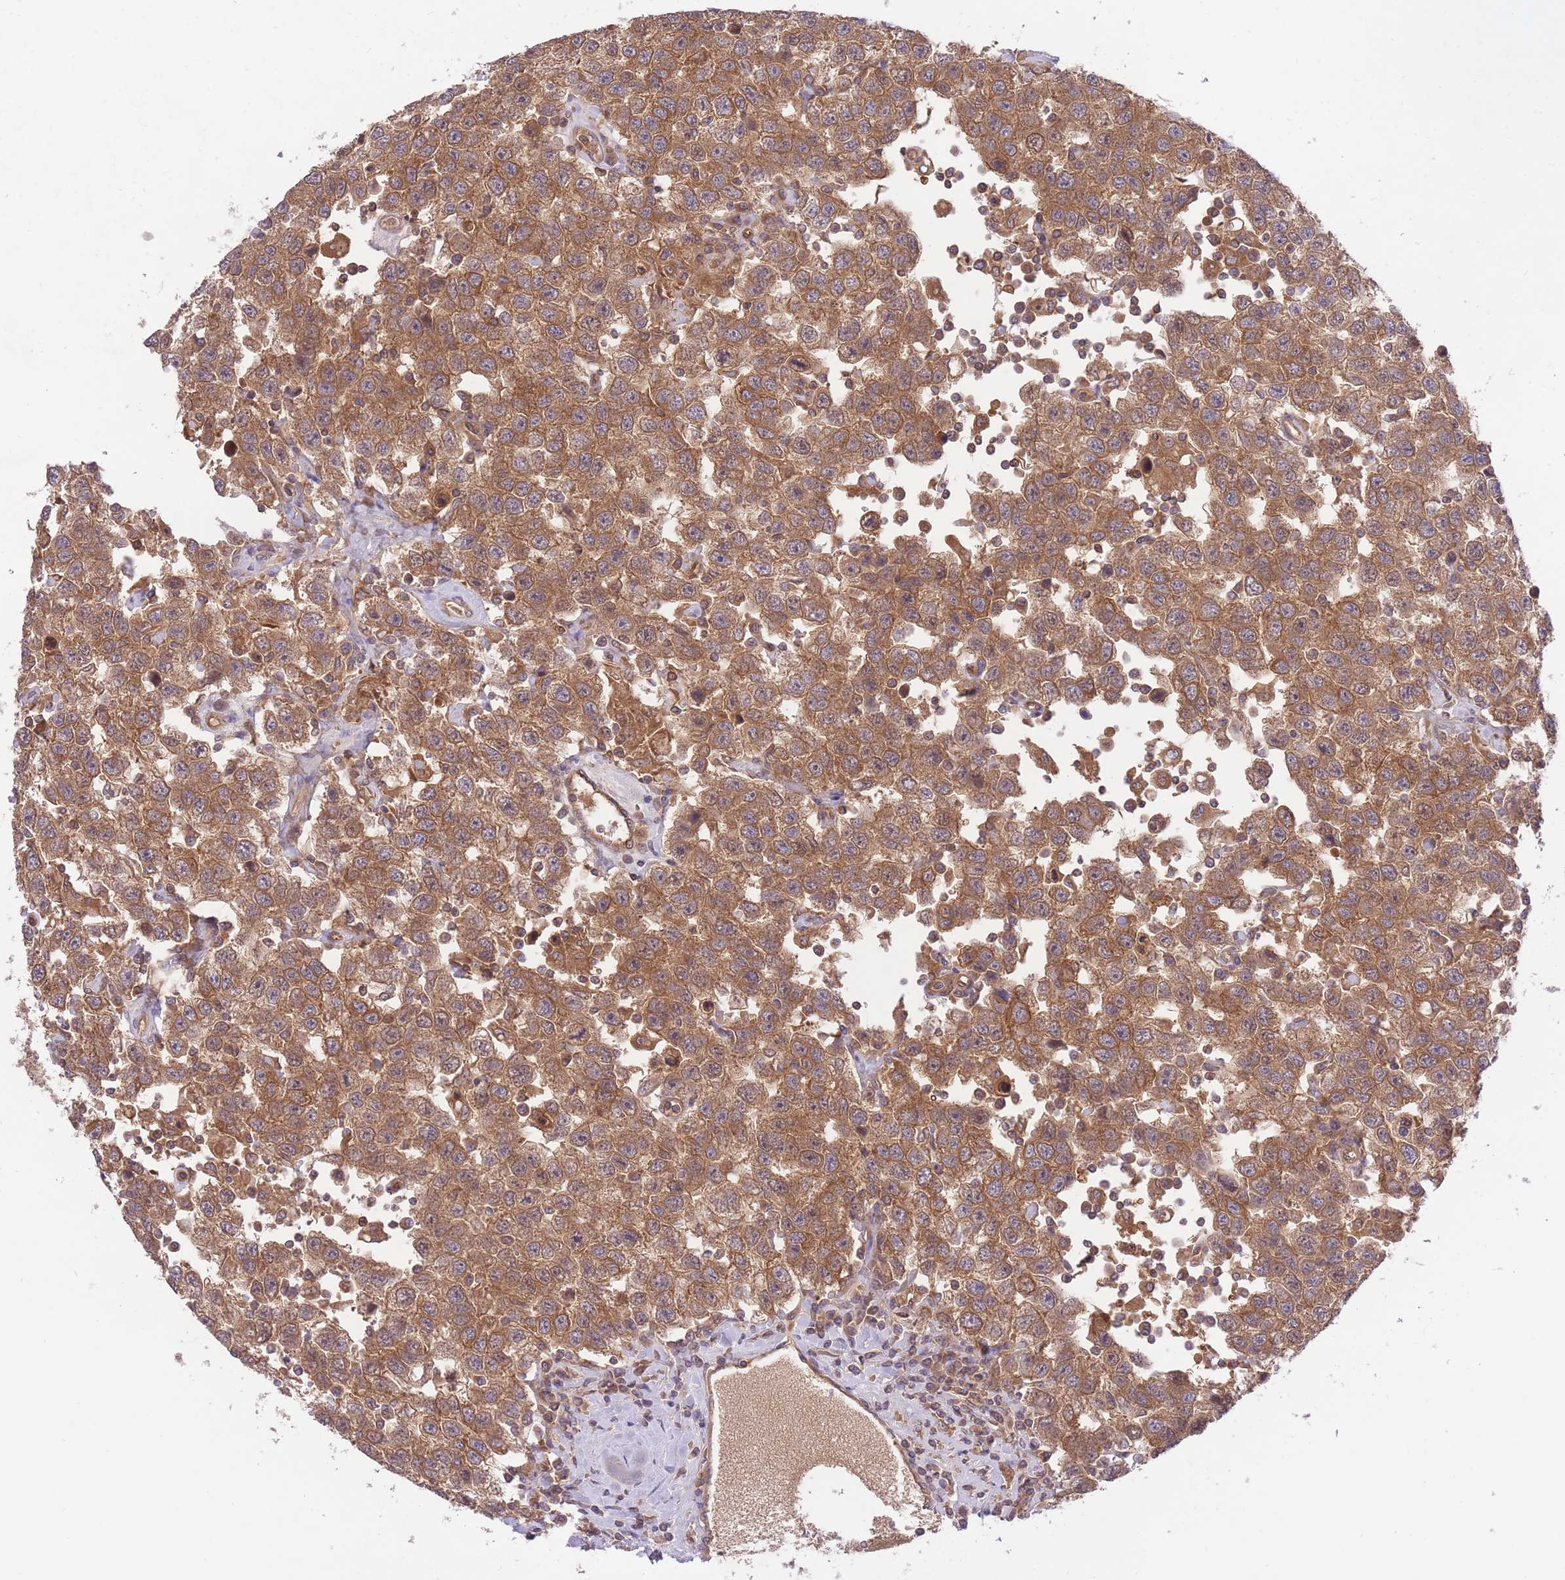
{"staining": {"intensity": "strong", "quantity": ">75%", "location": "cytoplasmic/membranous"}, "tissue": "testis cancer", "cell_type": "Tumor cells", "image_type": "cancer", "snomed": [{"axis": "morphology", "description": "Seminoma, NOS"}, {"axis": "topography", "description": "Testis"}], "caption": "The histopathology image exhibits staining of testis seminoma, revealing strong cytoplasmic/membranous protein positivity (brown color) within tumor cells.", "gene": "PREP", "patient": {"sex": "male", "age": 41}}